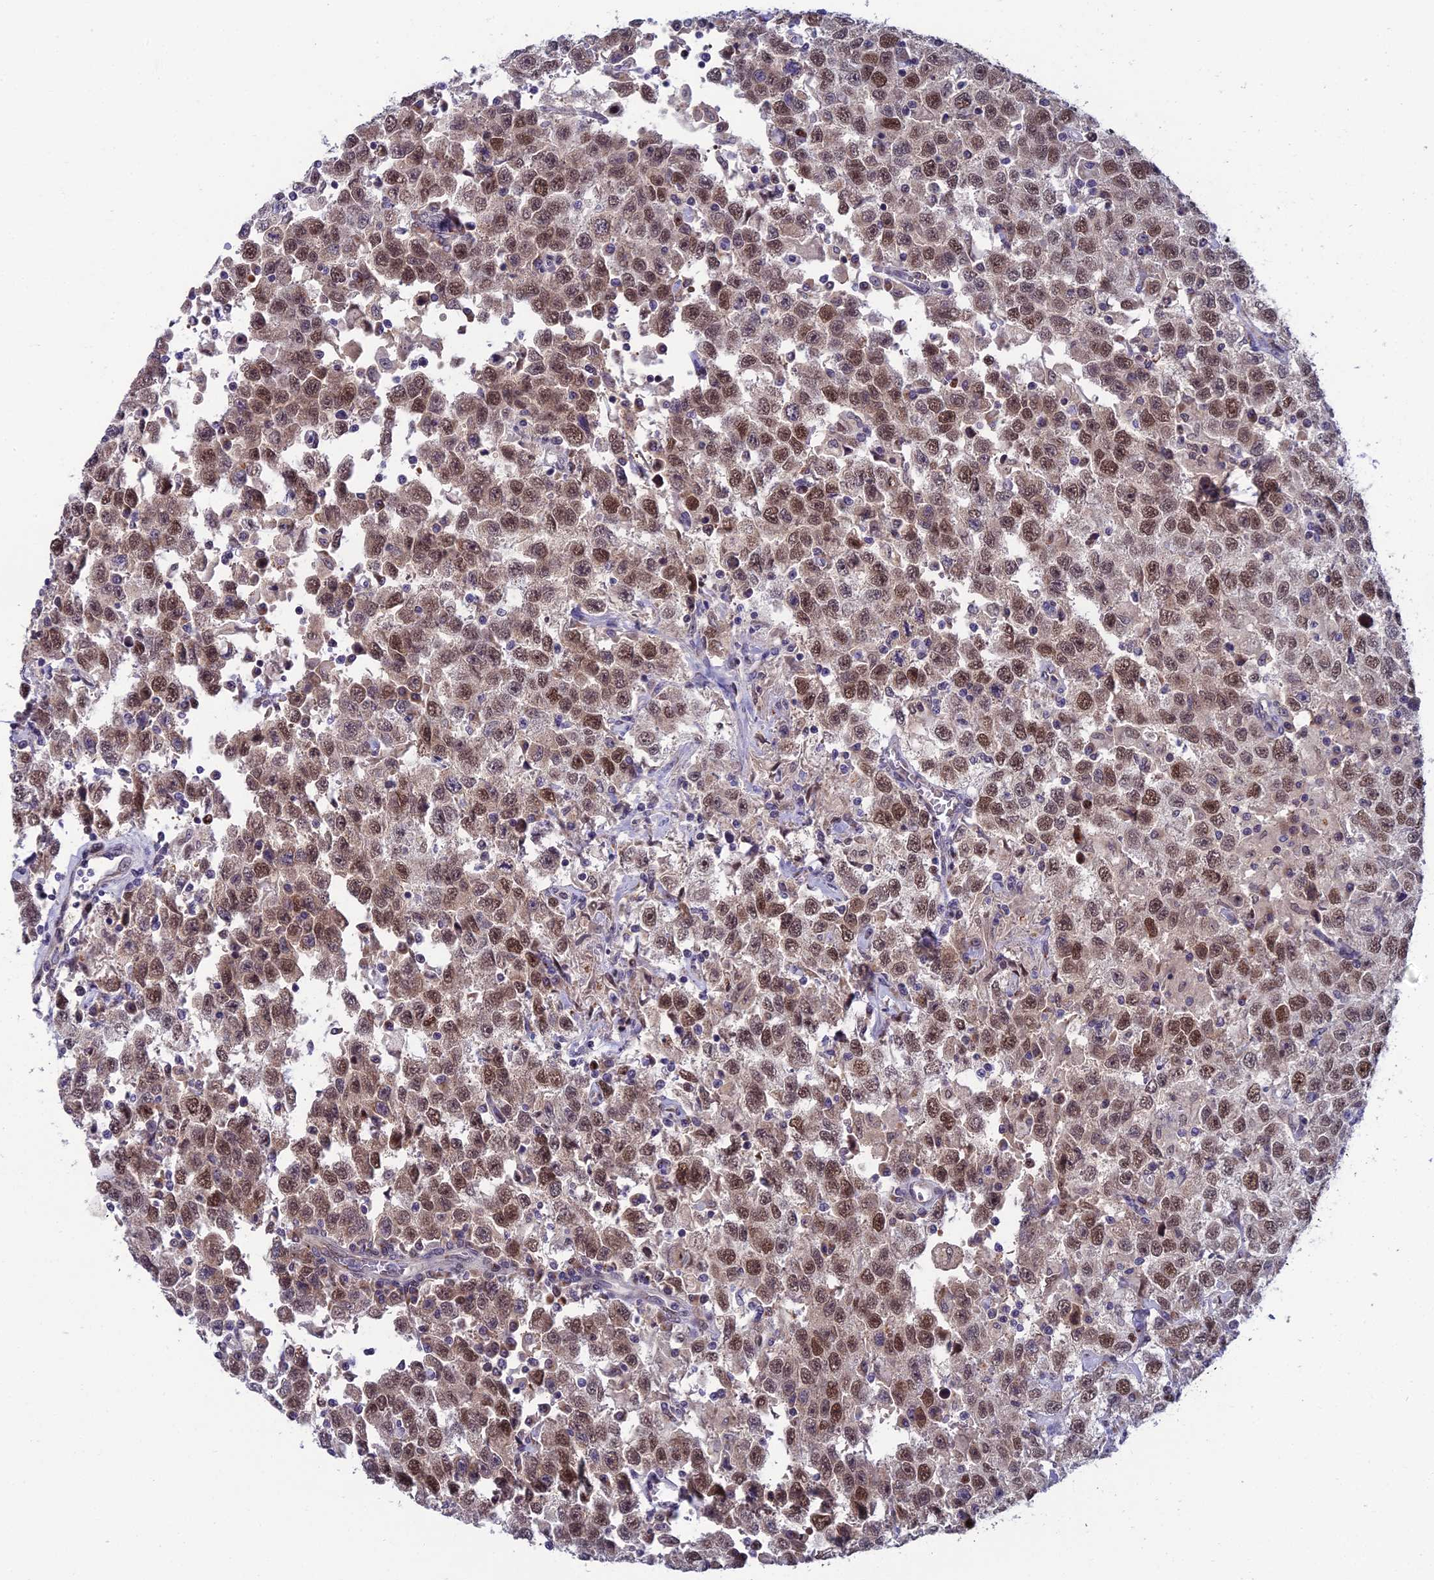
{"staining": {"intensity": "moderate", "quantity": ">75%", "location": "nuclear"}, "tissue": "testis cancer", "cell_type": "Tumor cells", "image_type": "cancer", "snomed": [{"axis": "morphology", "description": "Seminoma, NOS"}, {"axis": "topography", "description": "Testis"}], "caption": "This histopathology image exhibits immunohistochemistry staining of human testis cancer, with medium moderate nuclear positivity in approximately >75% of tumor cells.", "gene": "LIG1", "patient": {"sex": "male", "age": 41}}